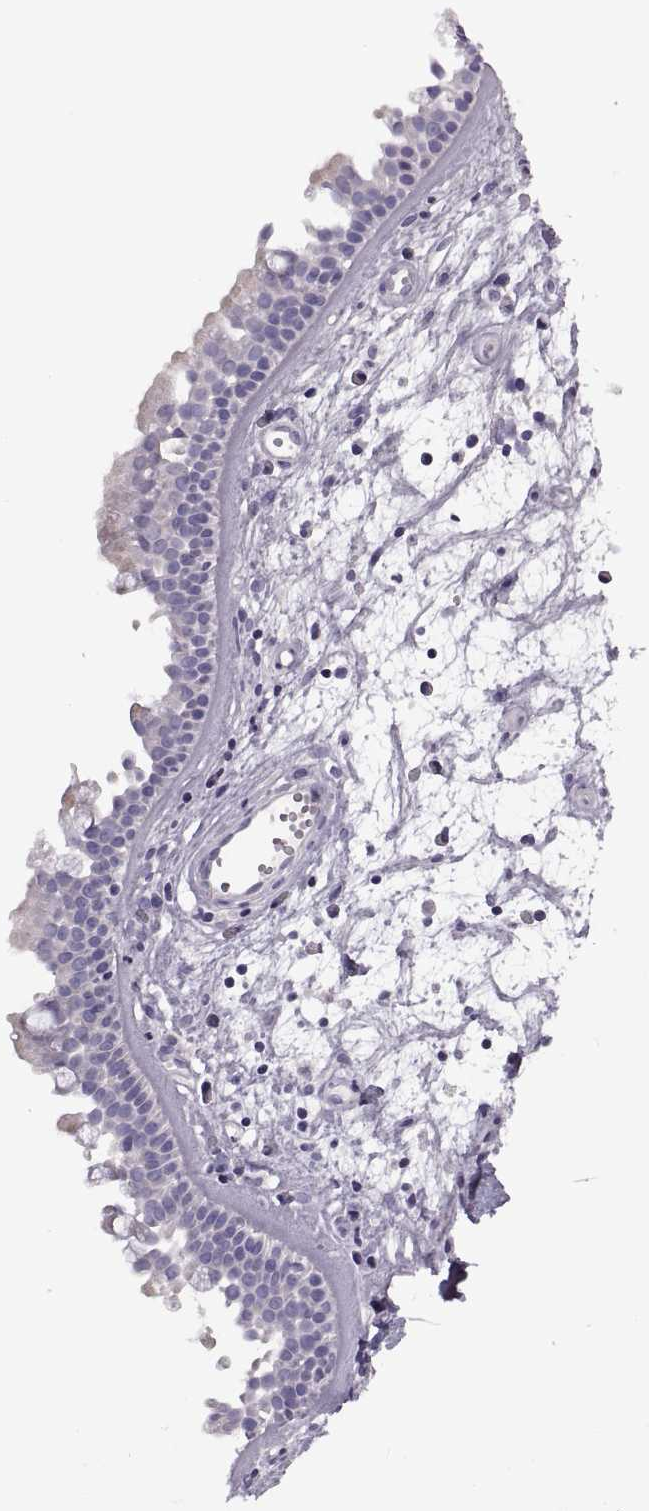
{"staining": {"intensity": "negative", "quantity": "none", "location": "none"}, "tissue": "nasopharynx", "cell_type": "Respiratory epithelial cells", "image_type": "normal", "snomed": [{"axis": "morphology", "description": "Normal tissue, NOS"}, {"axis": "topography", "description": "Nasopharynx"}], "caption": "A histopathology image of nasopharynx stained for a protein exhibits no brown staining in respiratory epithelial cells. The staining is performed using DAB brown chromogen with nuclei counter-stained in using hematoxylin.", "gene": "PIERCE1", "patient": {"sex": "female", "age": 68}}